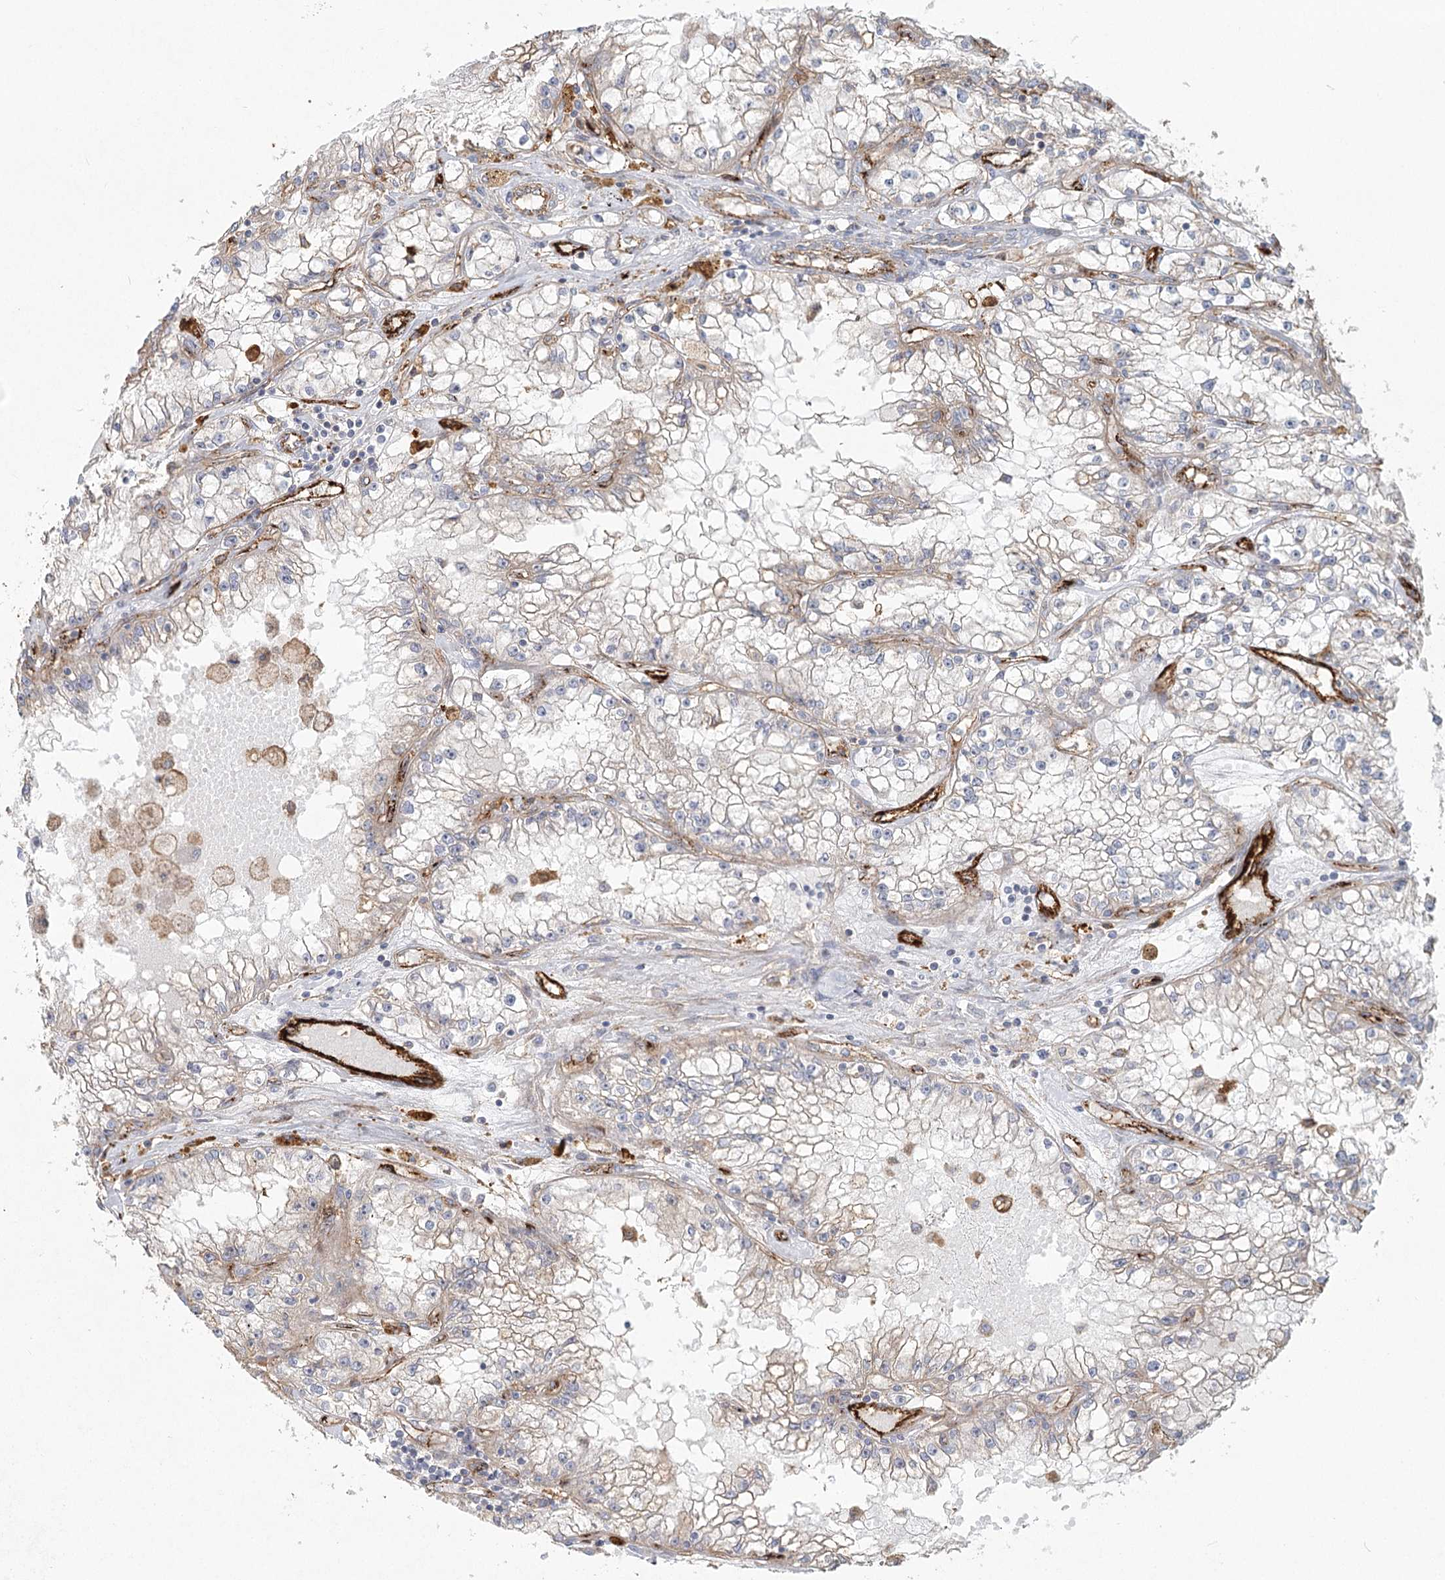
{"staining": {"intensity": "negative", "quantity": "none", "location": "none"}, "tissue": "renal cancer", "cell_type": "Tumor cells", "image_type": "cancer", "snomed": [{"axis": "morphology", "description": "Adenocarcinoma, NOS"}, {"axis": "topography", "description": "Kidney"}], "caption": "Tumor cells show no significant expression in renal adenocarcinoma.", "gene": "KBTBD4", "patient": {"sex": "male", "age": 56}}